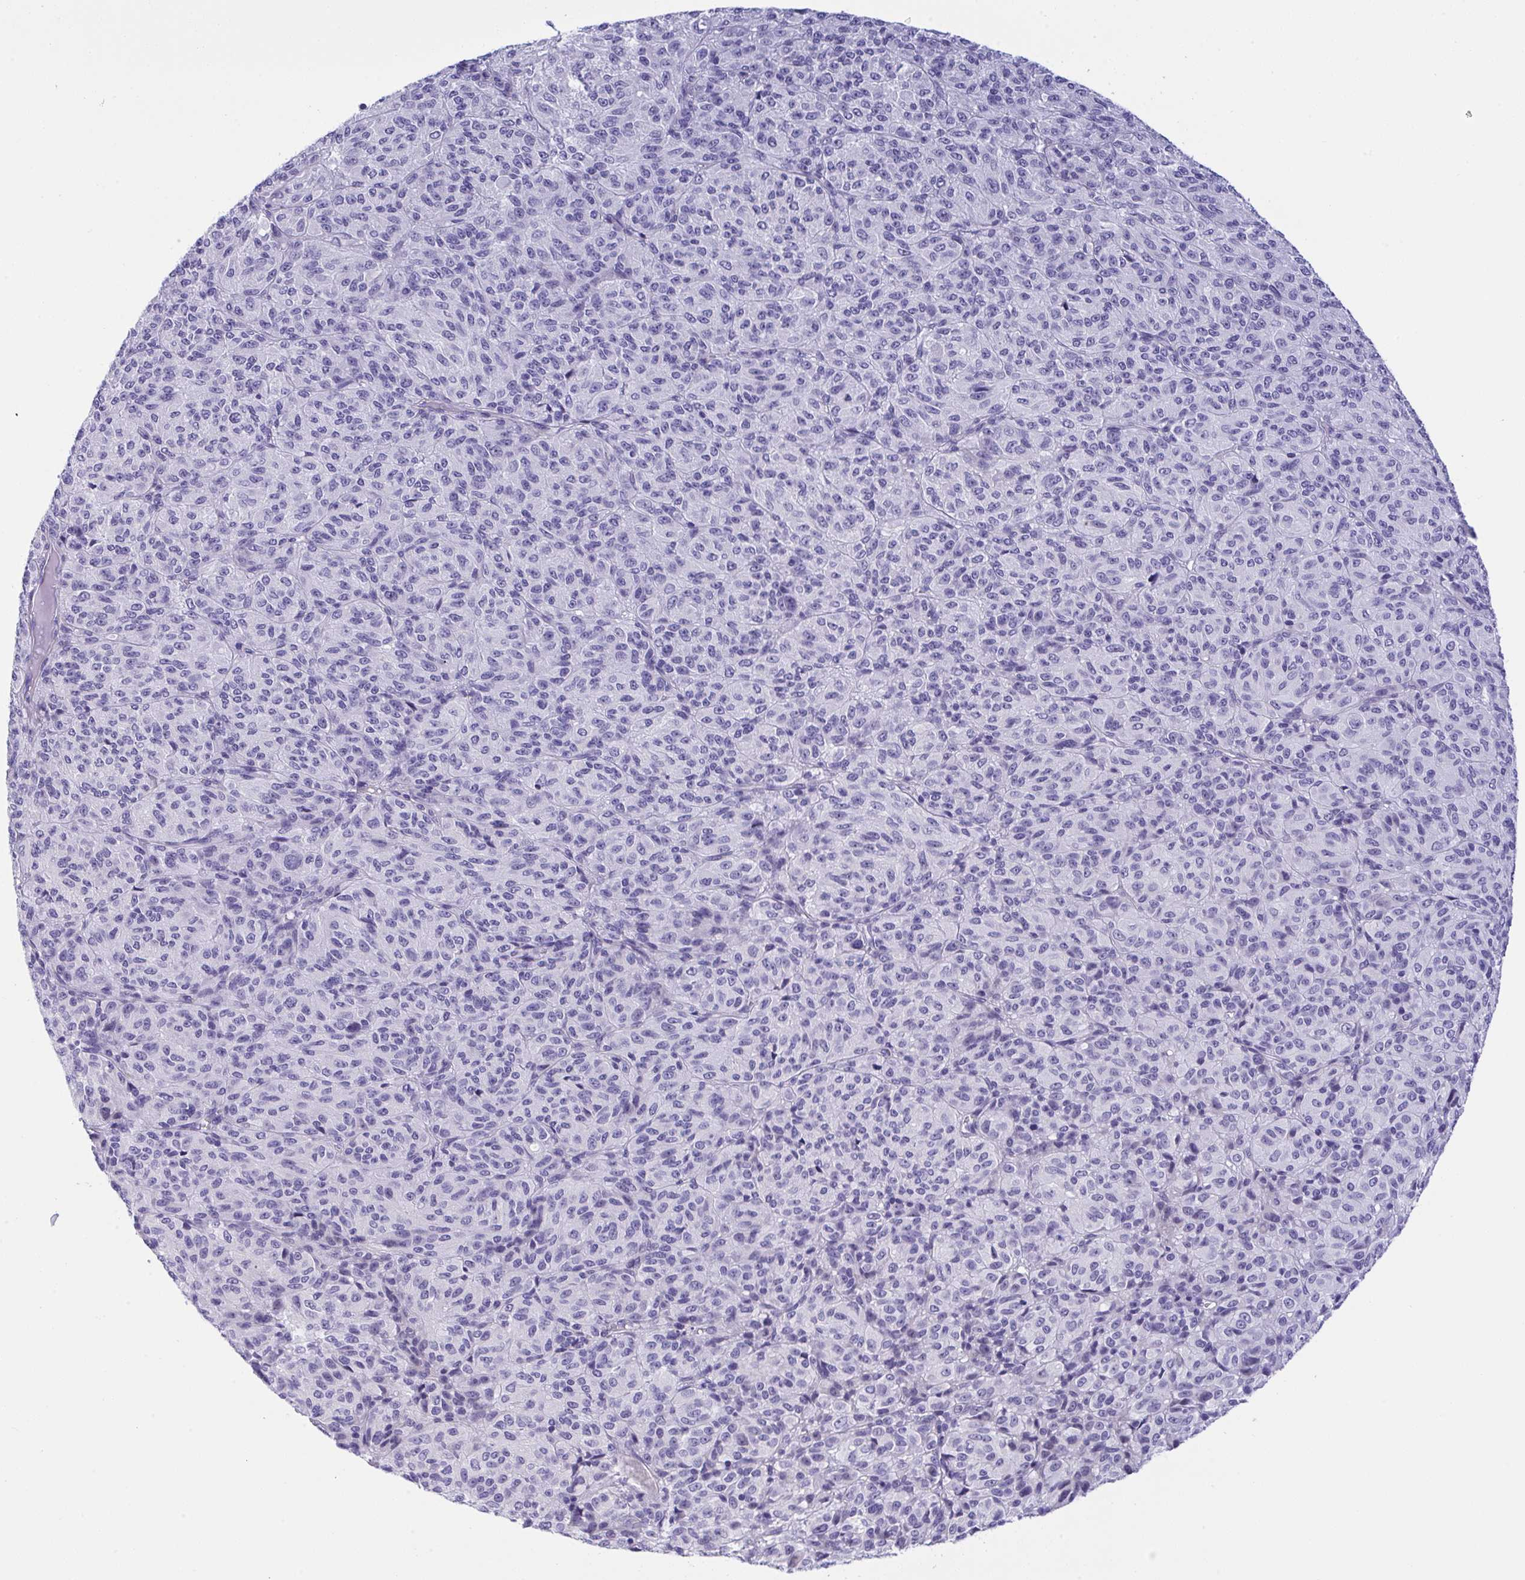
{"staining": {"intensity": "negative", "quantity": "none", "location": "none"}, "tissue": "melanoma", "cell_type": "Tumor cells", "image_type": "cancer", "snomed": [{"axis": "morphology", "description": "Malignant melanoma, Metastatic site"}, {"axis": "topography", "description": "Brain"}], "caption": "DAB immunohistochemical staining of melanoma demonstrates no significant staining in tumor cells.", "gene": "YBX2", "patient": {"sex": "female", "age": 56}}